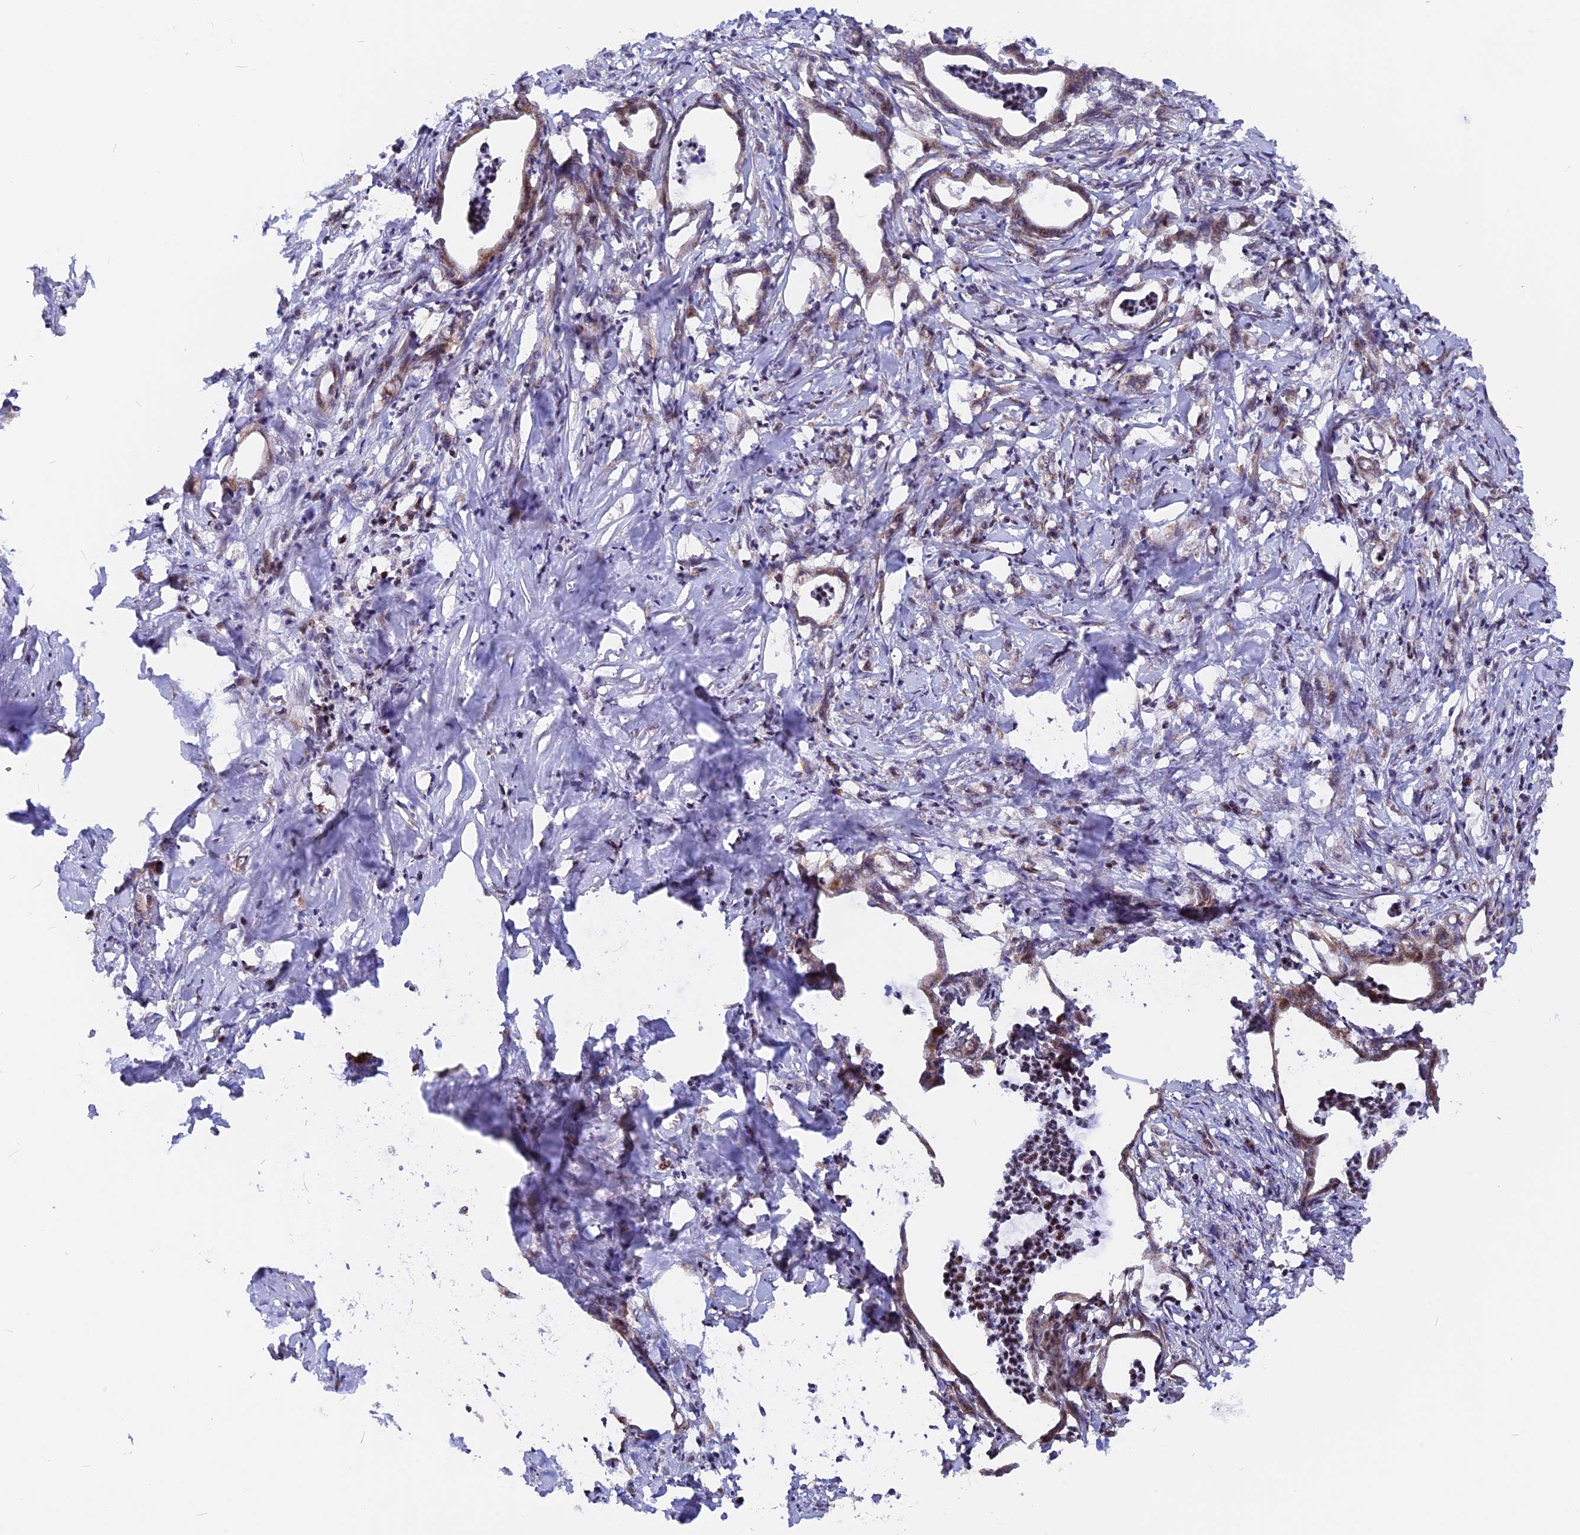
{"staining": {"intensity": "moderate", "quantity": "25%-75%", "location": "cytoplasmic/membranous"}, "tissue": "pancreatic cancer", "cell_type": "Tumor cells", "image_type": "cancer", "snomed": [{"axis": "morphology", "description": "Adenocarcinoma, NOS"}, {"axis": "topography", "description": "Pancreas"}], "caption": "A brown stain shows moderate cytoplasmic/membranous expression of a protein in human adenocarcinoma (pancreatic) tumor cells. Immunohistochemistry stains the protein of interest in brown and the nuclei are stained blue.", "gene": "FAM174C", "patient": {"sex": "female", "age": 55}}